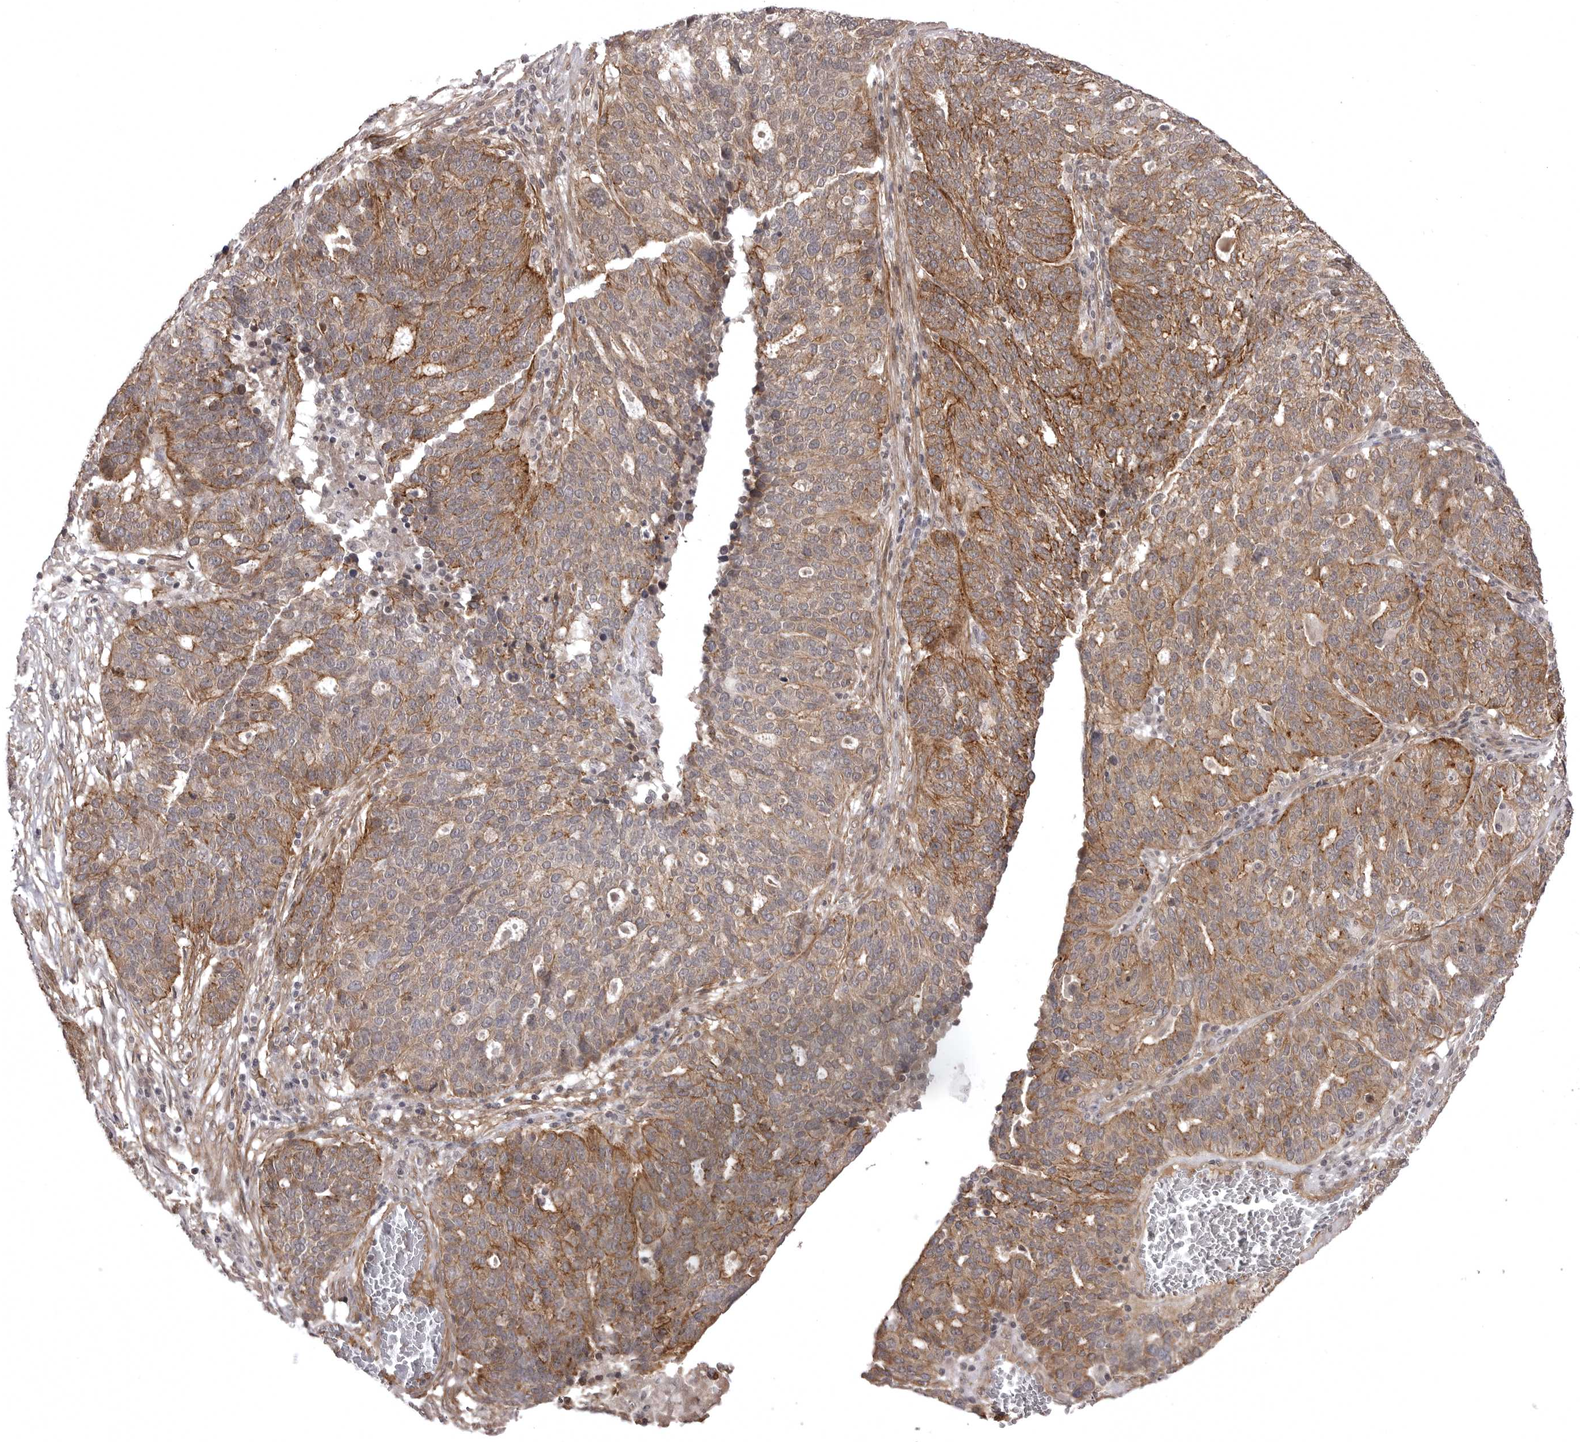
{"staining": {"intensity": "moderate", "quantity": "25%-75%", "location": "cytoplasmic/membranous"}, "tissue": "ovarian cancer", "cell_type": "Tumor cells", "image_type": "cancer", "snomed": [{"axis": "morphology", "description": "Cystadenocarcinoma, serous, NOS"}, {"axis": "topography", "description": "Ovary"}], "caption": "About 25%-75% of tumor cells in human ovarian cancer demonstrate moderate cytoplasmic/membranous protein positivity as visualized by brown immunohistochemical staining.", "gene": "SORBS1", "patient": {"sex": "female", "age": 59}}